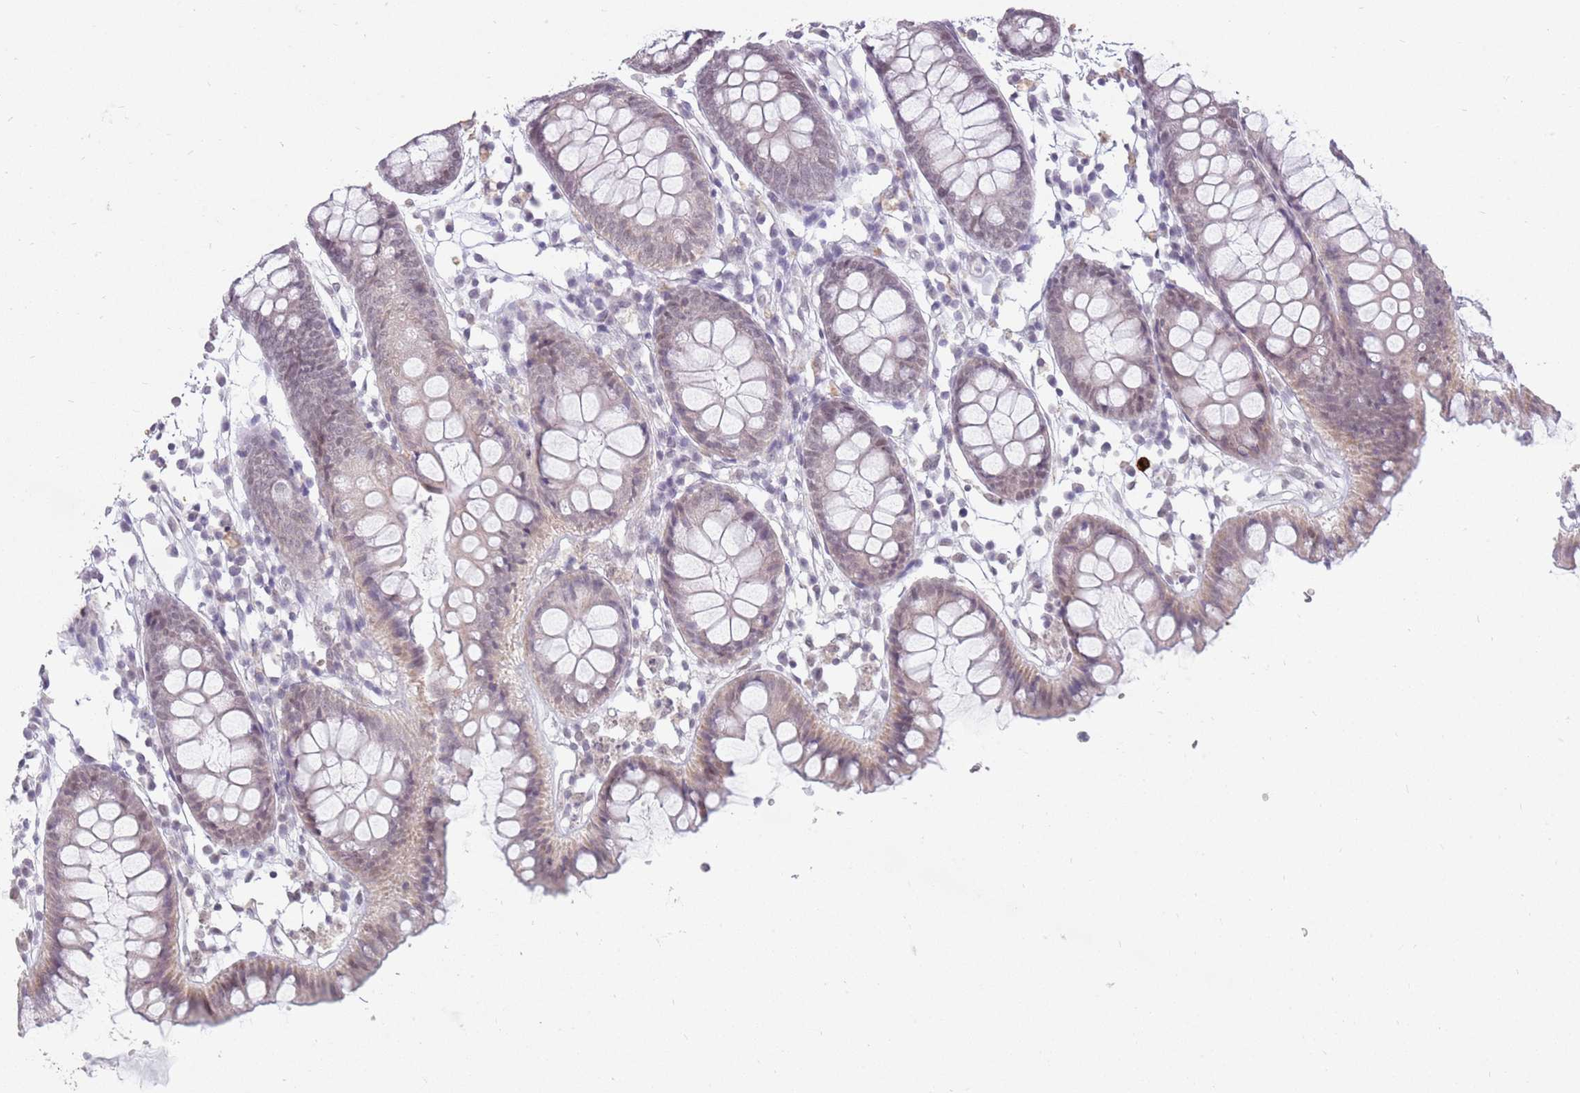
{"staining": {"intensity": "negative", "quantity": "none", "location": "none"}, "tissue": "colon", "cell_type": "Endothelial cells", "image_type": "normal", "snomed": [{"axis": "morphology", "description": "Normal tissue, NOS"}, {"axis": "topography", "description": "Colon"}], "caption": "This is an immunohistochemistry (IHC) photomicrograph of normal colon. There is no positivity in endothelial cells.", "gene": "ZNF574", "patient": {"sex": "female", "age": 84}}